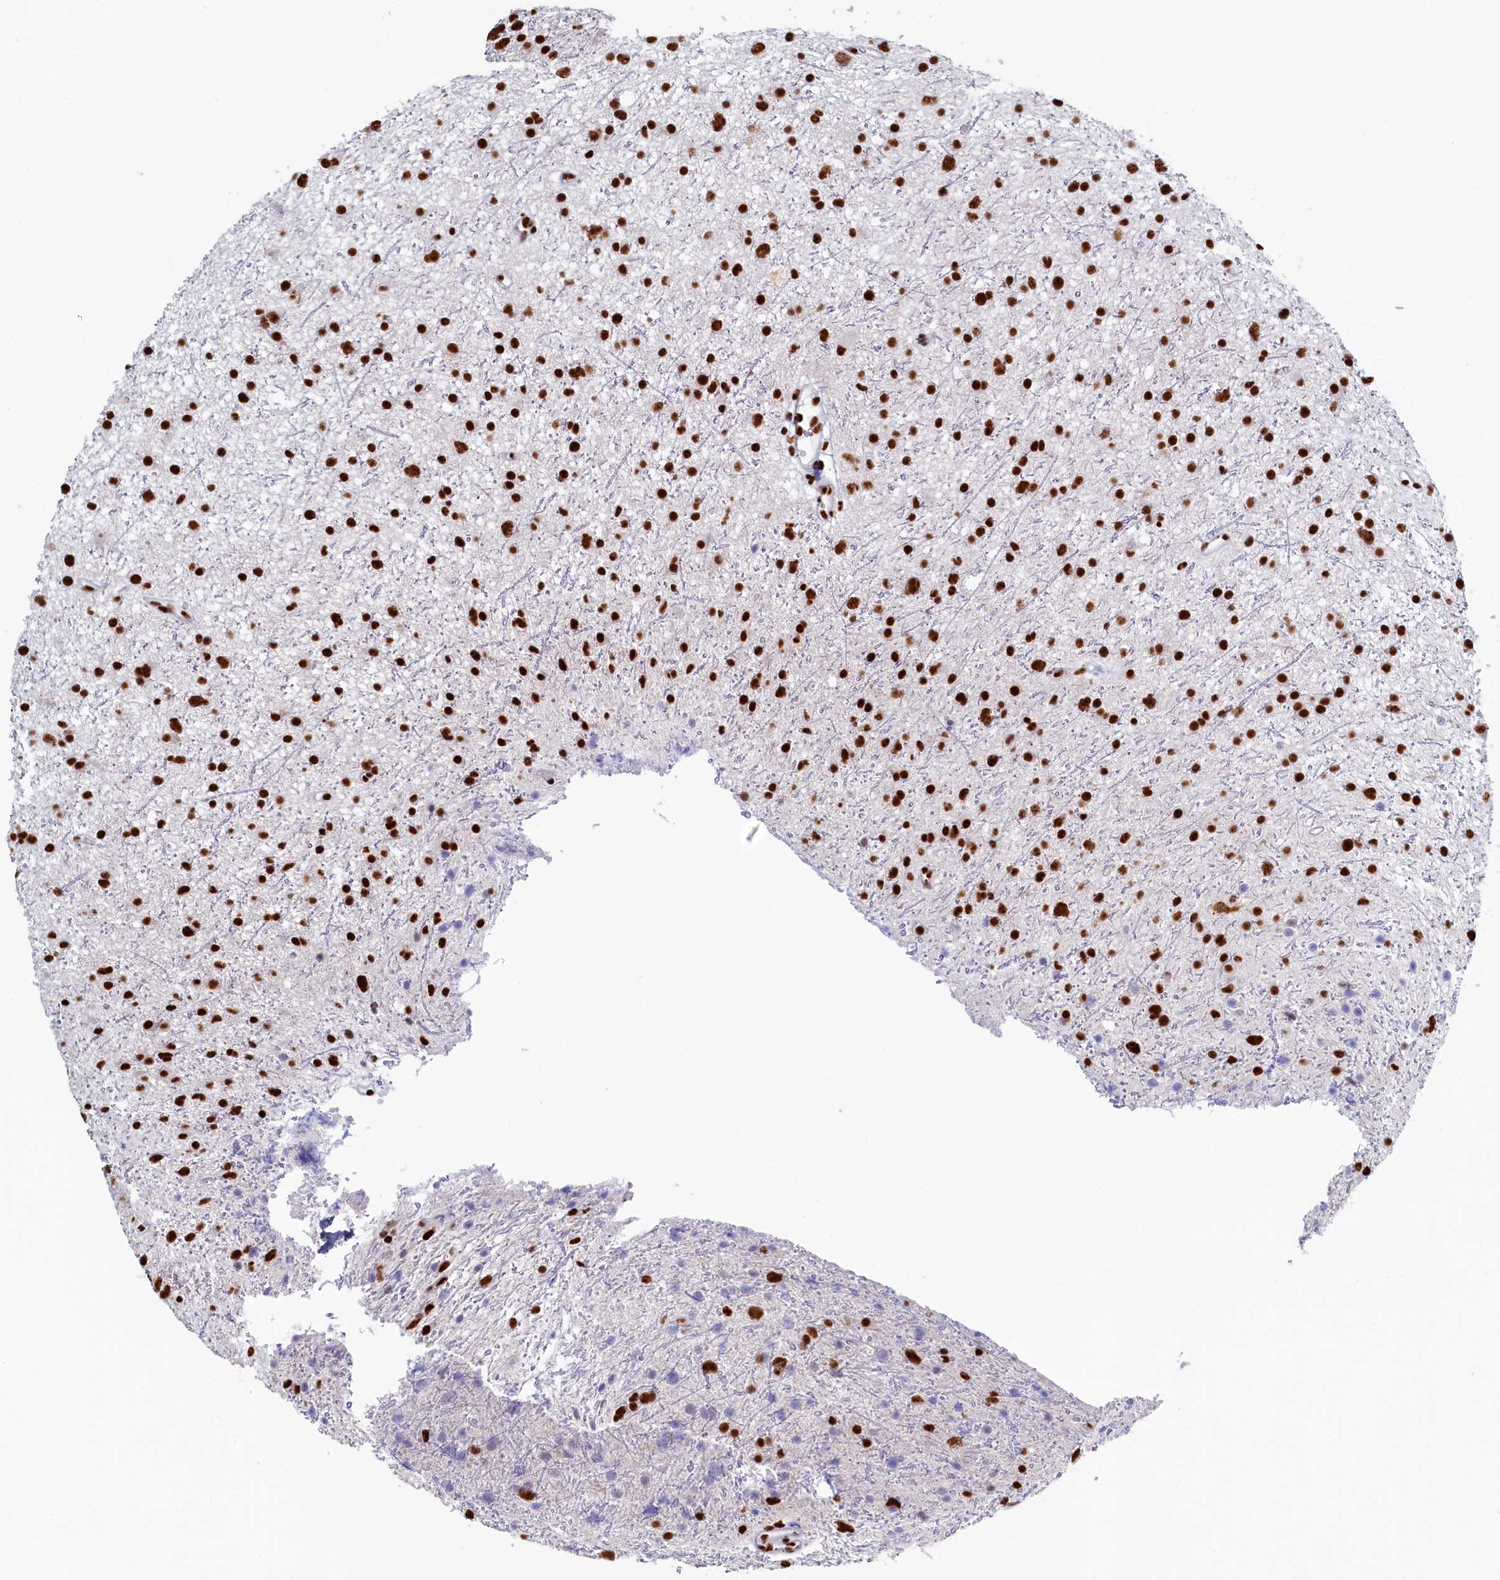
{"staining": {"intensity": "strong", "quantity": ">75%", "location": "nuclear"}, "tissue": "glioma", "cell_type": "Tumor cells", "image_type": "cancer", "snomed": [{"axis": "morphology", "description": "Glioma, malignant, Low grade"}, {"axis": "topography", "description": "Cerebral cortex"}], "caption": "A photomicrograph of malignant glioma (low-grade) stained for a protein reveals strong nuclear brown staining in tumor cells.", "gene": "MOSPD3", "patient": {"sex": "female", "age": 39}}